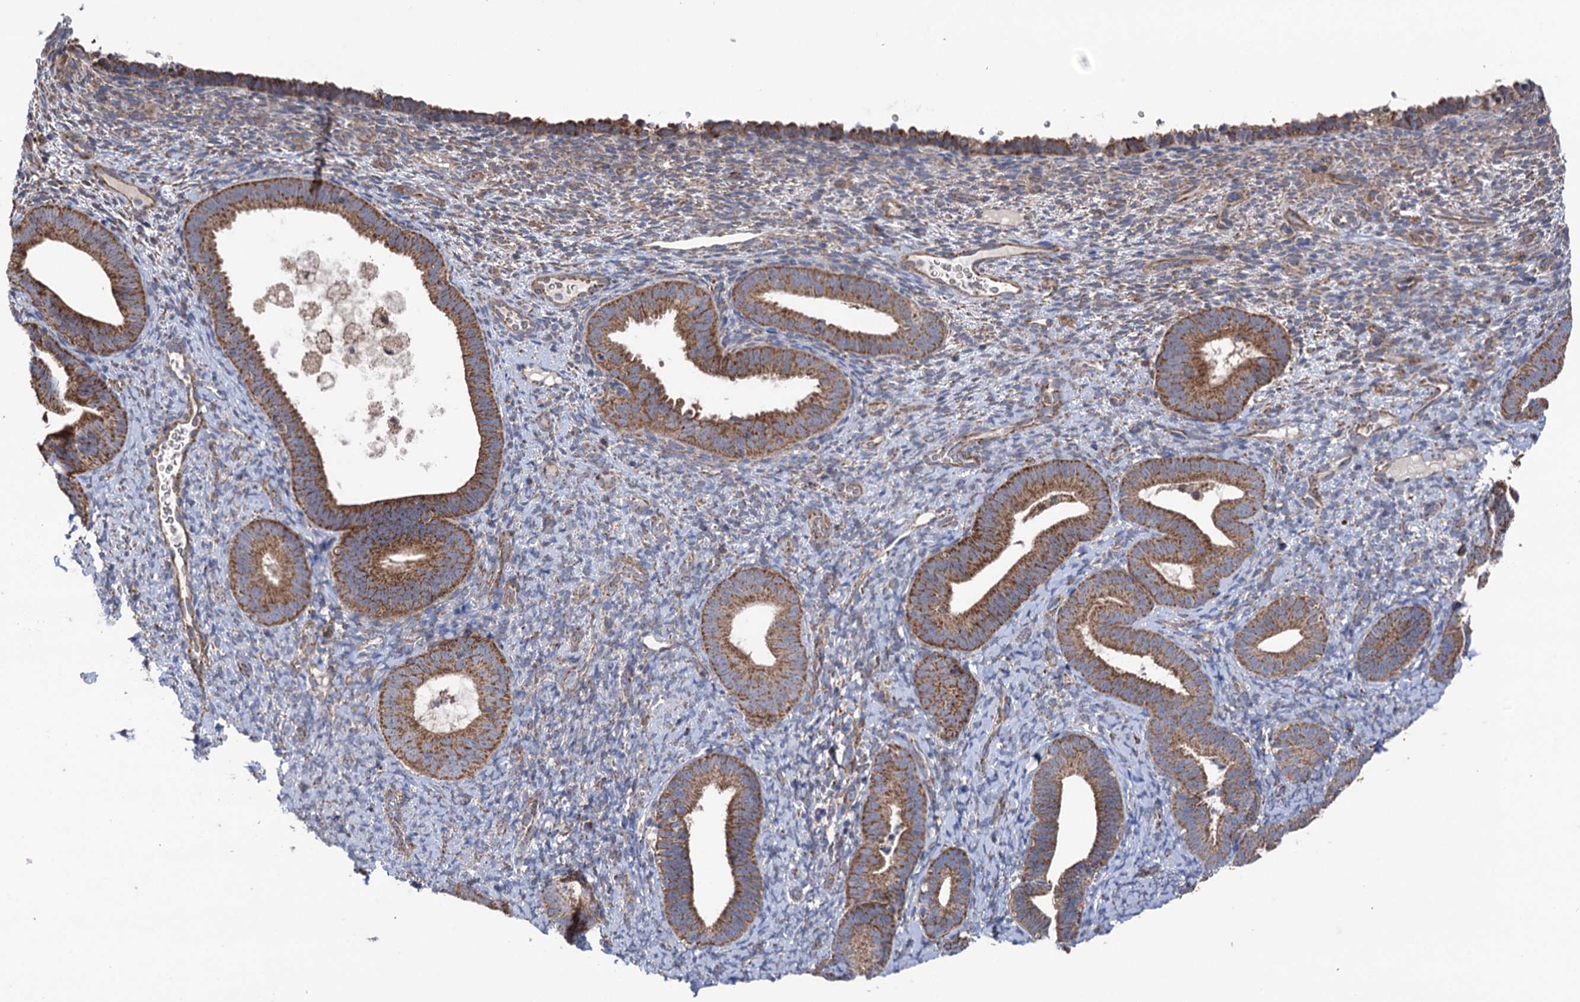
{"staining": {"intensity": "negative", "quantity": "none", "location": "none"}, "tissue": "endometrium", "cell_type": "Cells in endometrial stroma", "image_type": "normal", "snomed": [{"axis": "morphology", "description": "Normal tissue, NOS"}, {"axis": "topography", "description": "Endometrium"}], "caption": "DAB immunohistochemical staining of benign endometrium demonstrates no significant positivity in cells in endometrial stroma. The staining is performed using DAB (3,3'-diaminobenzidine) brown chromogen with nuclei counter-stained in using hematoxylin.", "gene": "SUCLA2", "patient": {"sex": "female", "age": 65}}